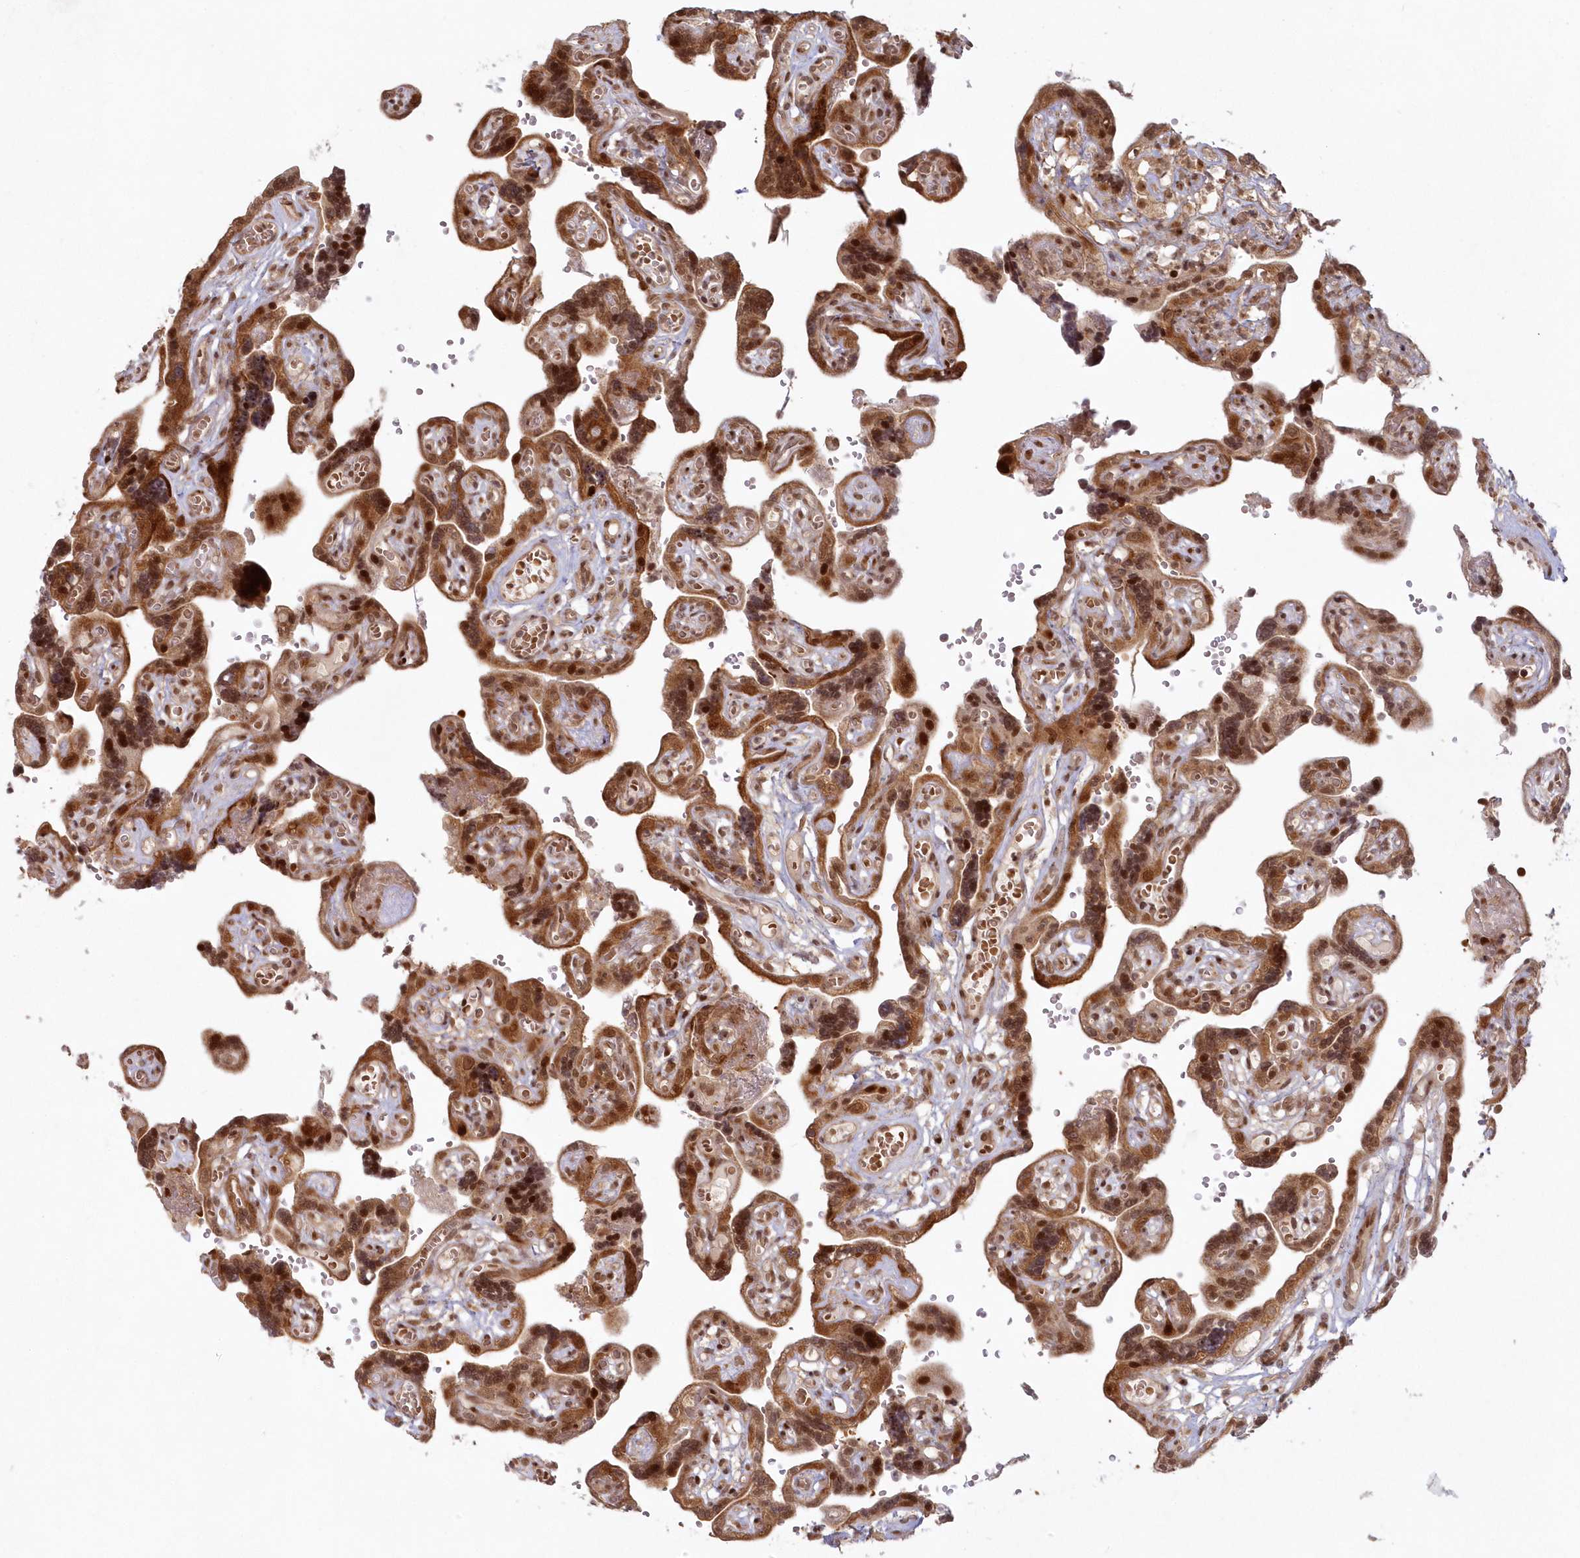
{"staining": {"intensity": "strong", "quantity": ">75%", "location": "cytoplasmic/membranous,nuclear"}, "tissue": "placenta", "cell_type": "Decidual cells", "image_type": "normal", "snomed": [{"axis": "morphology", "description": "Normal tissue, NOS"}, {"axis": "topography", "description": "Placenta"}], "caption": "Approximately >75% of decidual cells in unremarkable placenta show strong cytoplasmic/membranous,nuclear protein staining as visualized by brown immunohistochemical staining.", "gene": "TOGARAM2", "patient": {"sex": "female", "age": 30}}